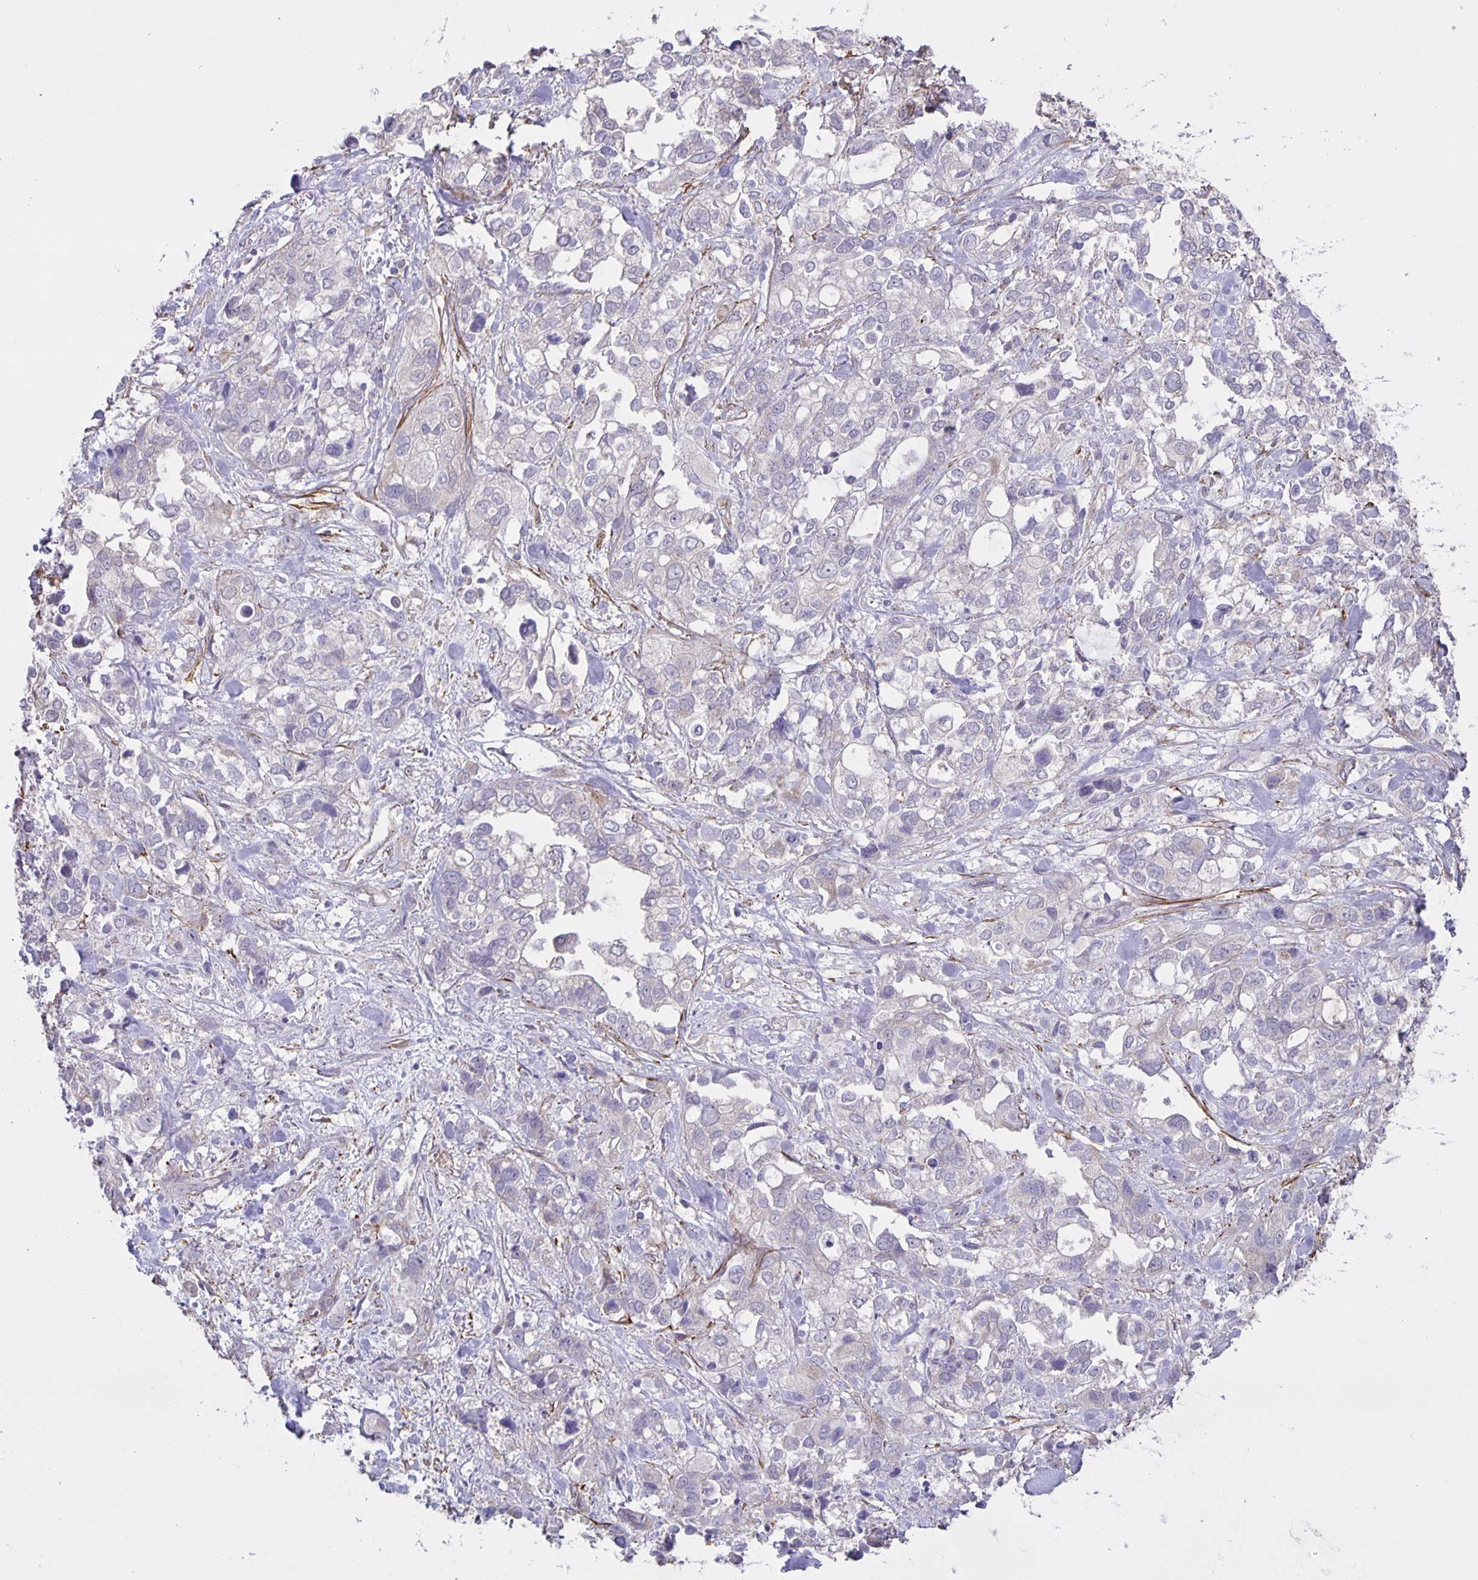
{"staining": {"intensity": "negative", "quantity": "none", "location": "none"}, "tissue": "stomach cancer", "cell_type": "Tumor cells", "image_type": "cancer", "snomed": [{"axis": "morphology", "description": "Adenocarcinoma, NOS"}, {"axis": "topography", "description": "Stomach, upper"}], "caption": "Immunohistochemical staining of stomach adenocarcinoma displays no significant positivity in tumor cells.", "gene": "SRCIN1", "patient": {"sex": "female", "age": 81}}